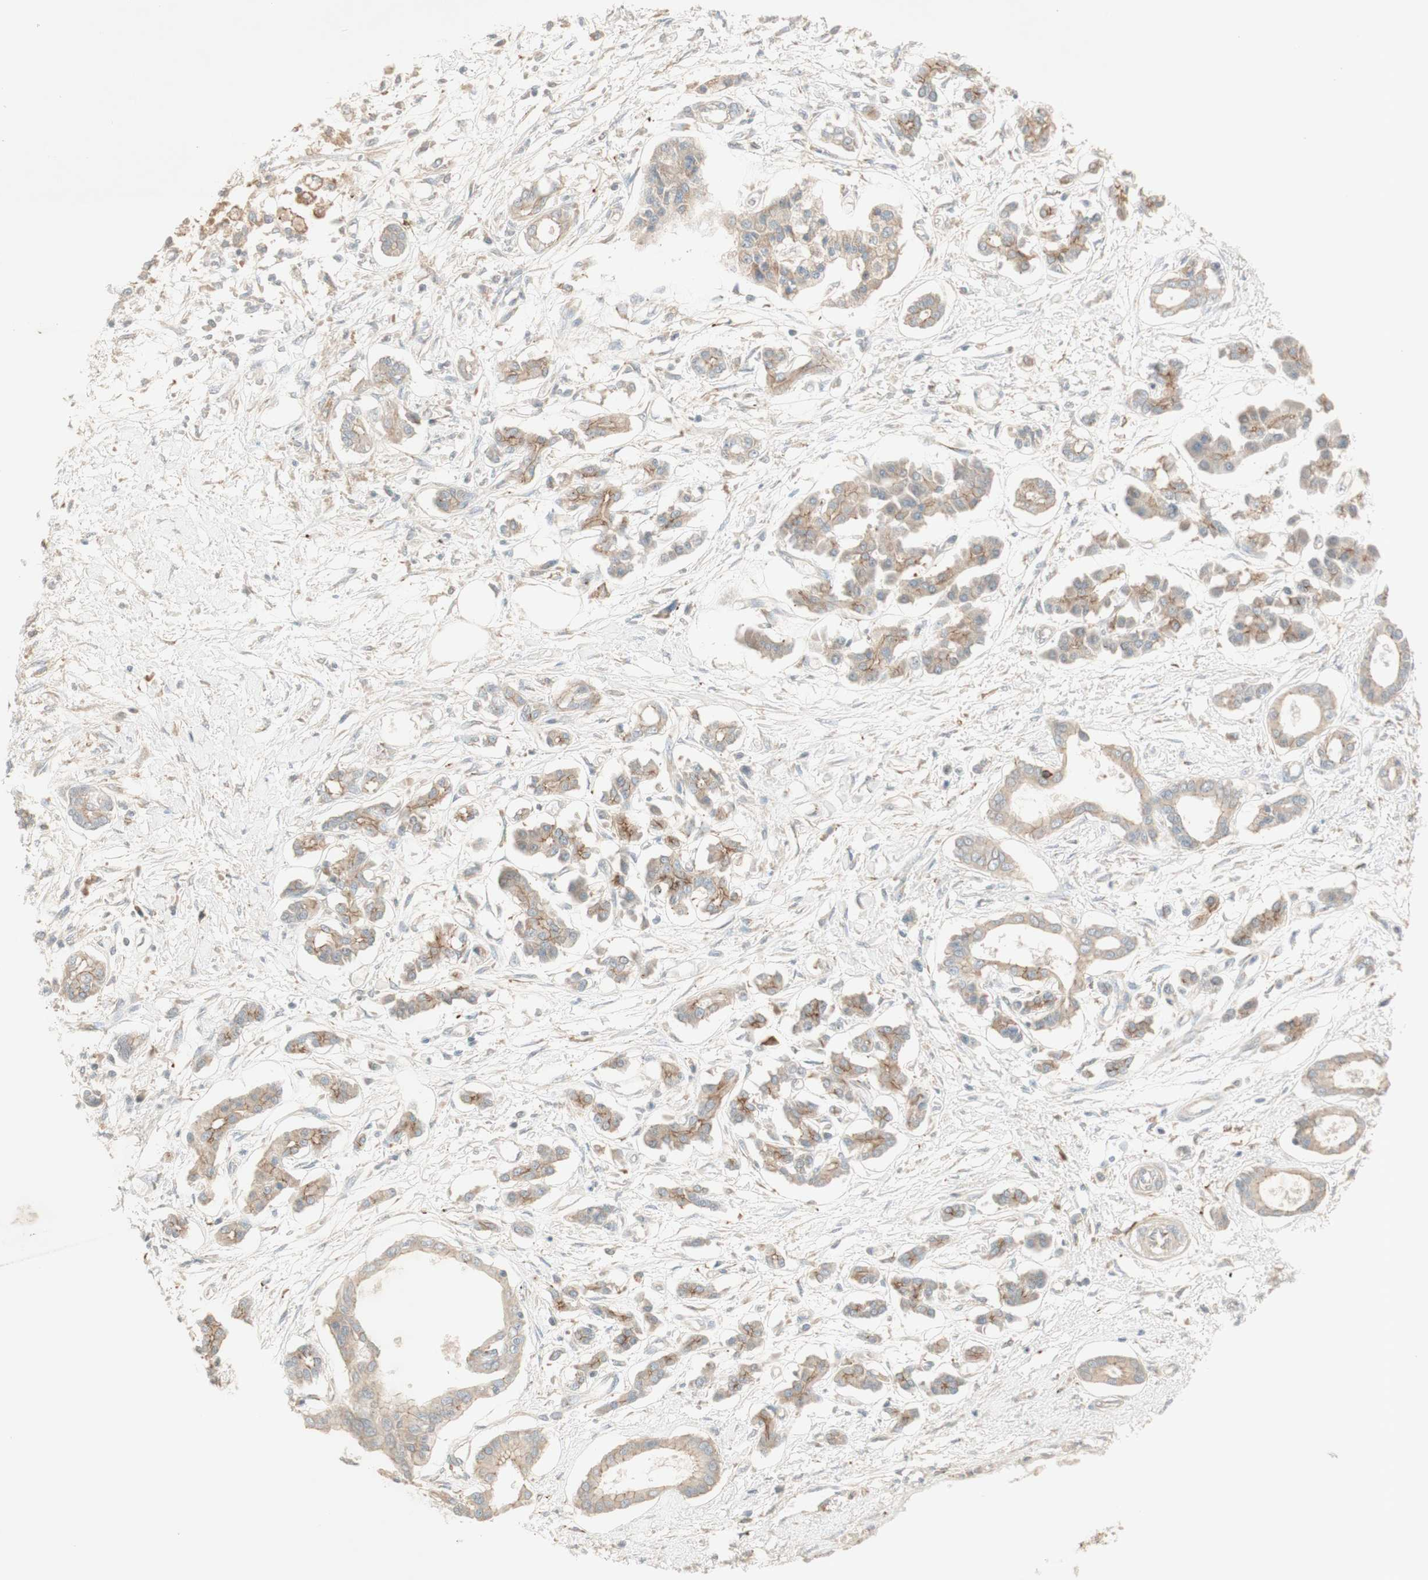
{"staining": {"intensity": "weak", "quantity": ">75%", "location": "cytoplasmic/membranous"}, "tissue": "pancreatic cancer", "cell_type": "Tumor cells", "image_type": "cancer", "snomed": [{"axis": "morphology", "description": "Adenocarcinoma, NOS"}, {"axis": "topography", "description": "Pancreas"}], "caption": "Brown immunohistochemical staining in human pancreatic cancer demonstrates weak cytoplasmic/membranous staining in about >75% of tumor cells.", "gene": "PTGER4", "patient": {"sex": "male", "age": 56}}